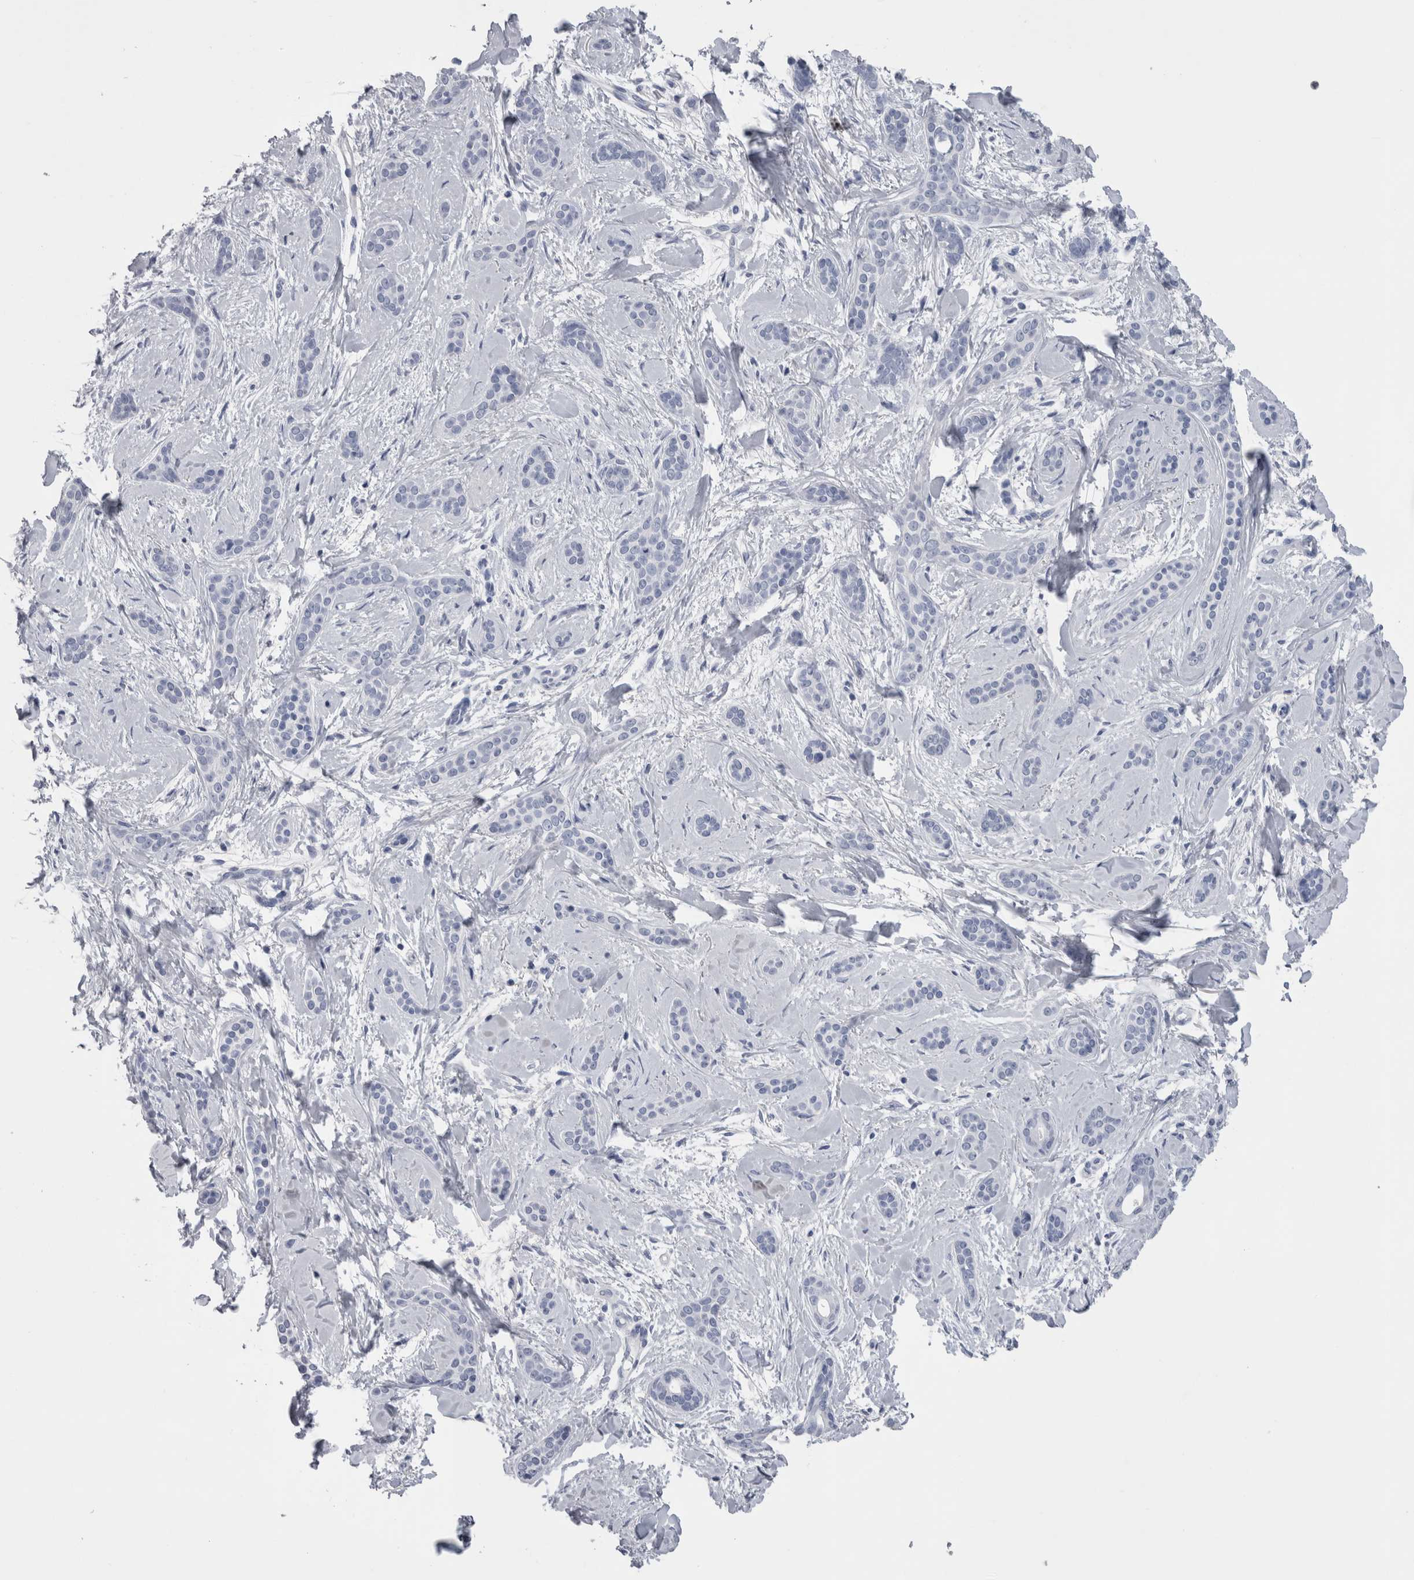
{"staining": {"intensity": "negative", "quantity": "none", "location": "none"}, "tissue": "skin cancer", "cell_type": "Tumor cells", "image_type": "cancer", "snomed": [{"axis": "morphology", "description": "Basal cell carcinoma"}, {"axis": "morphology", "description": "Adnexal tumor, benign"}, {"axis": "topography", "description": "Skin"}], "caption": "This is an IHC histopathology image of human basal cell carcinoma (skin). There is no staining in tumor cells.", "gene": "CA8", "patient": {"sex": "female", "age": 42}}